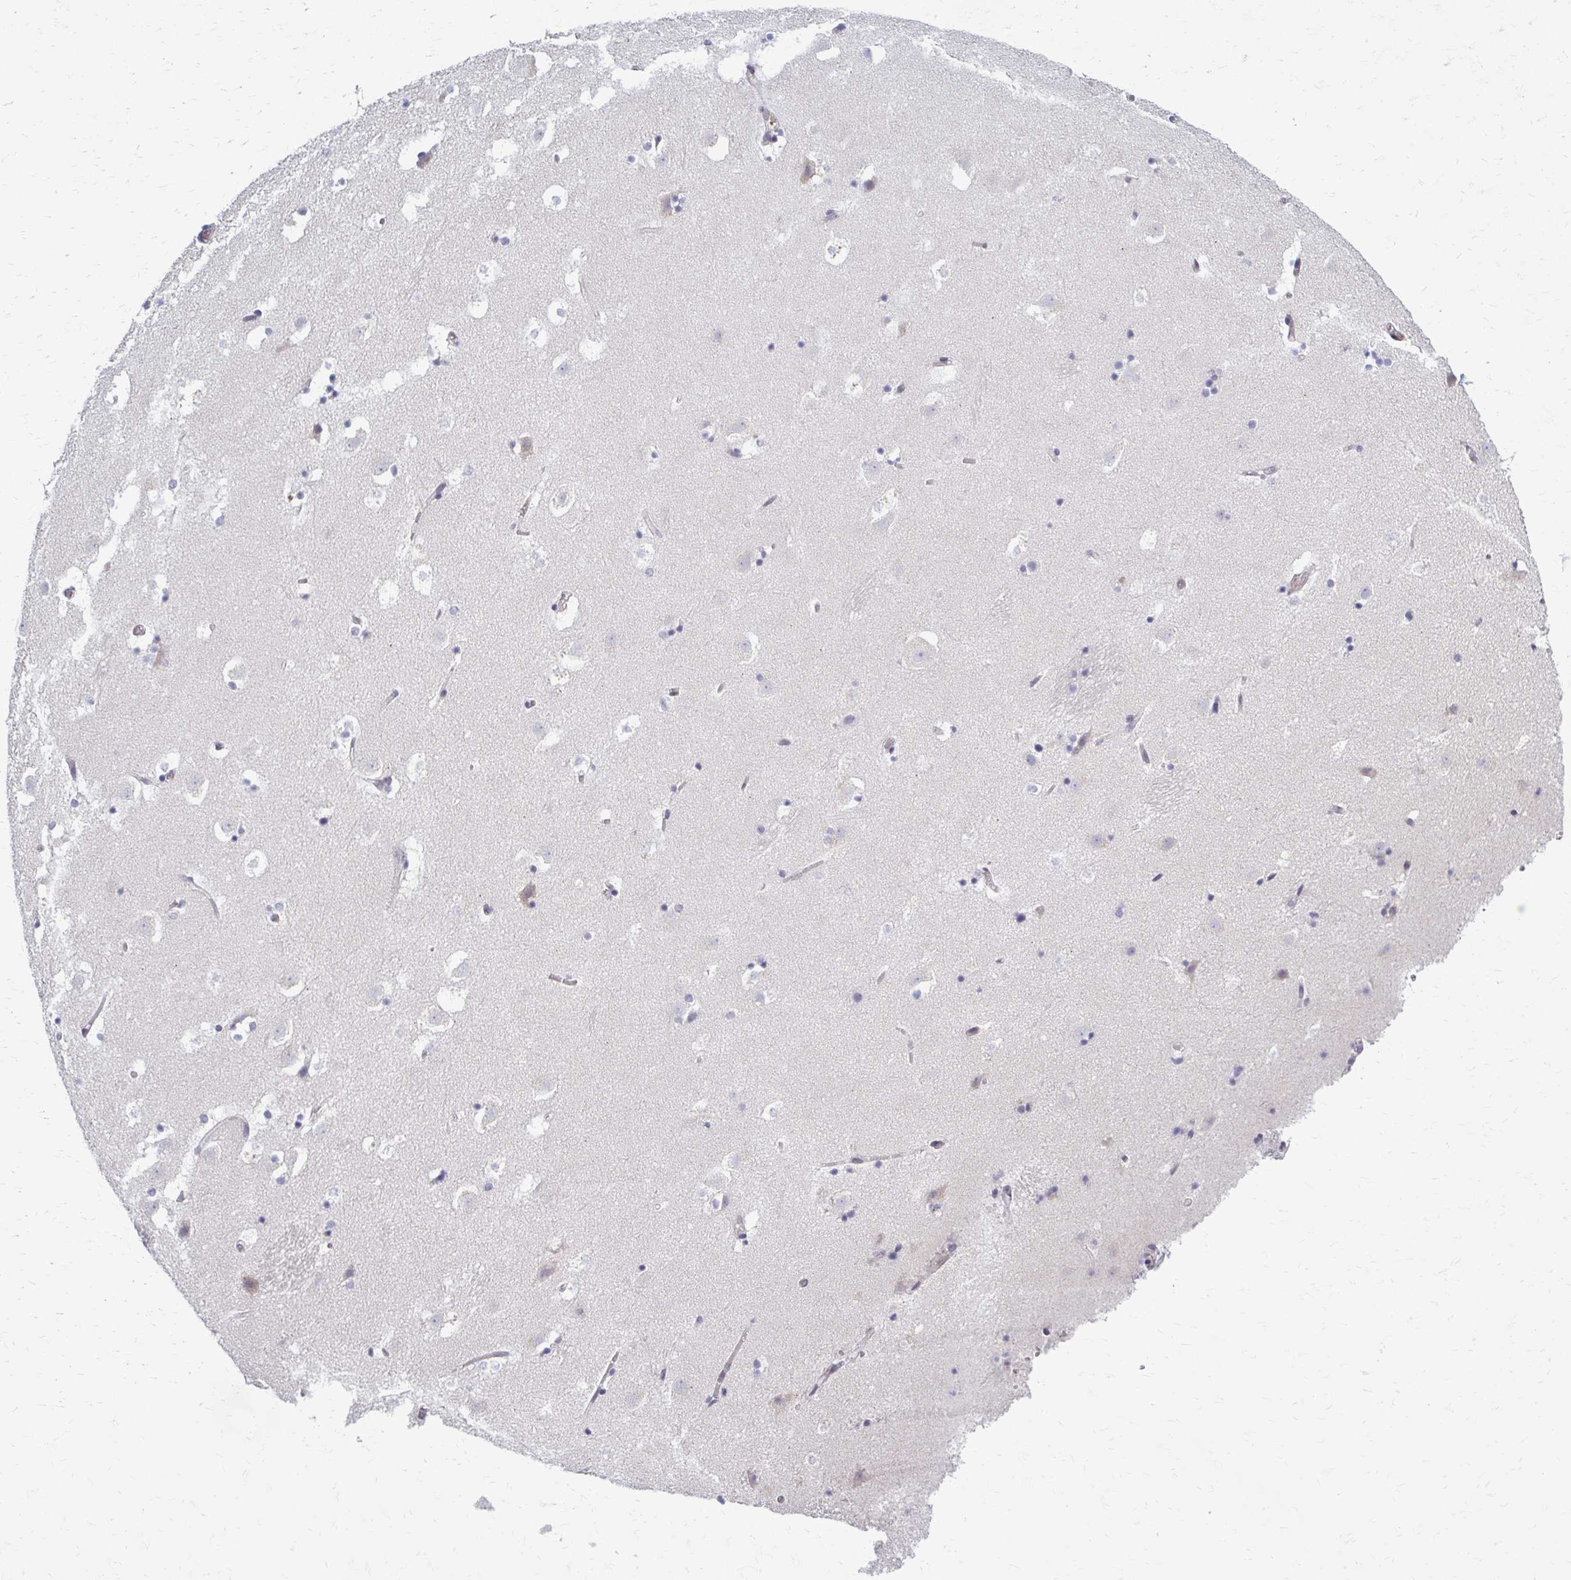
{"staining": {"intensity": "negative", "quantity": "none", "location": "none"}, "tissue": "caudate", "cell_type": "Glial cells", "image_type": "normal", "snomed": [{"axis": "morphology", "description": "Normal tissue, NOS"}, {"axis": "topography", "description": "Lateral ventricle wall"}], "caption": "The immunohistochemistry photomicrograph has no significant staining in glial cells of caudate. (DAB (3,3'-diaminobenzidine) immunohistochemistry (IHC), high magnification).", "gene": "MCRIP2", "patient": {"sex": "male", "age": 37}}